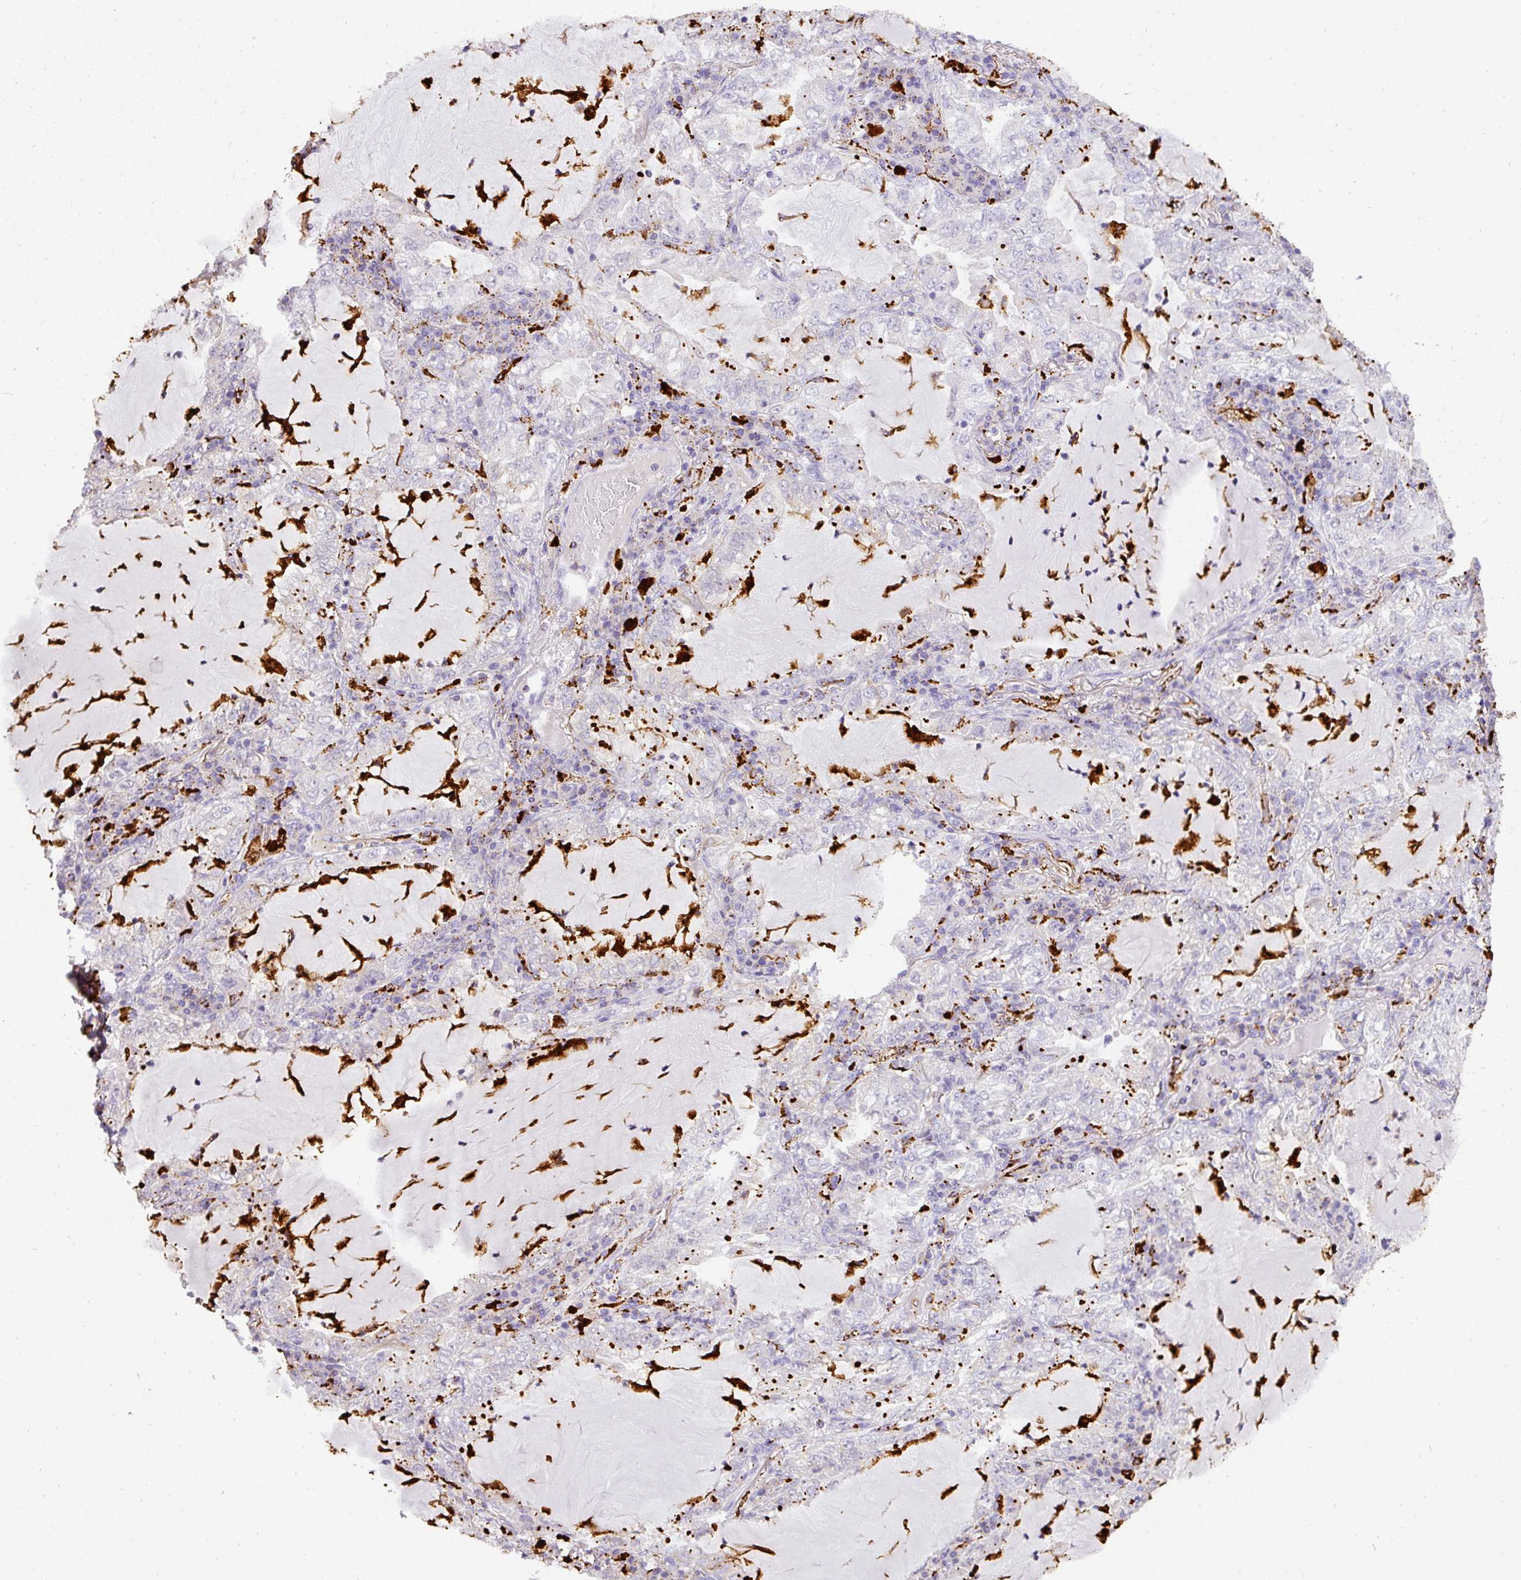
{"staining": {"intensity": "moderate", "quantity": "<25%", "location": "cytoplasmic/membranous"}, "tissue": "lung cancer", "cell_type": "Tumor cells", "image_type": "cancer", "snomed": [{"axis": "morphology", "description": "Adenocarcinoma, NOS"}, {"axis": "topography", "description": "Lung"}], "caption": "High-magnification brightfield microscopy of lung cancer (adenocarcinoma) stained with DAB (brown) and counterstained with hematoxylin (blue). tumor cells exhibit moderate cytoplasmic/membranous expression is seen in approximately<25% of cells.", "gene": "MMACHC", "patient": {"sex": "female", "age": 73}}